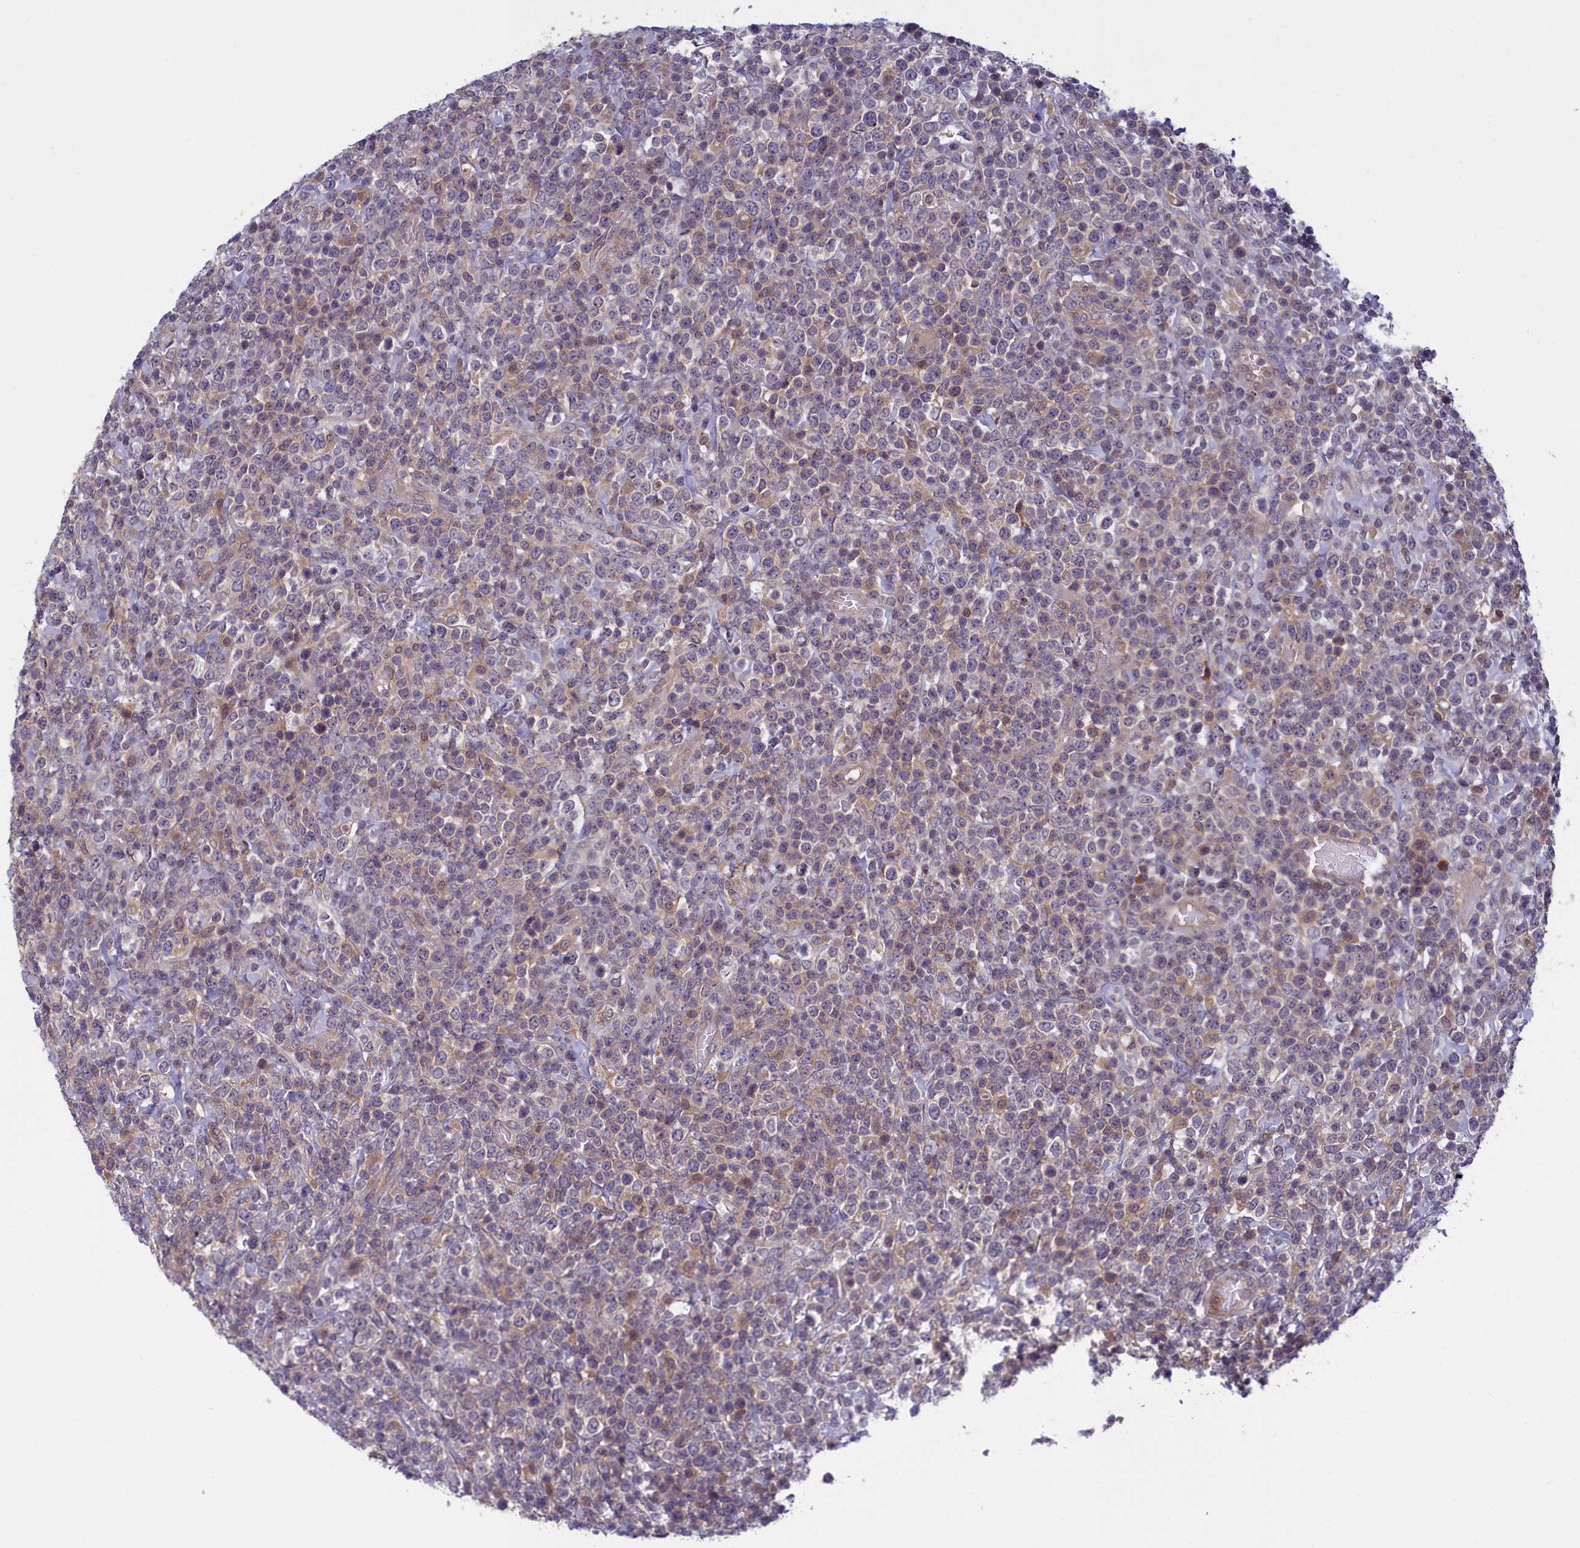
{"staining": {"intensity": "weak", "quantity": "<25%", "location": "cytoplasmic/membranous"}, "tissue": "lymphoma", "cell_type": "Tumor cells", "image_type": "cancer", "snomed": [{"axis": "morphology", "description": "Malignant lymphoma, non-Hodgkin's type, High grade"}, {"axis": "topography", "description": "Colon"}], "caption": "Tumor cells show no significant staining in malignant lymphoma, non-Hodgkin's type (high-grade).", "gene": "NUBP1", "patient": {"sex": "female", "age": 53}}